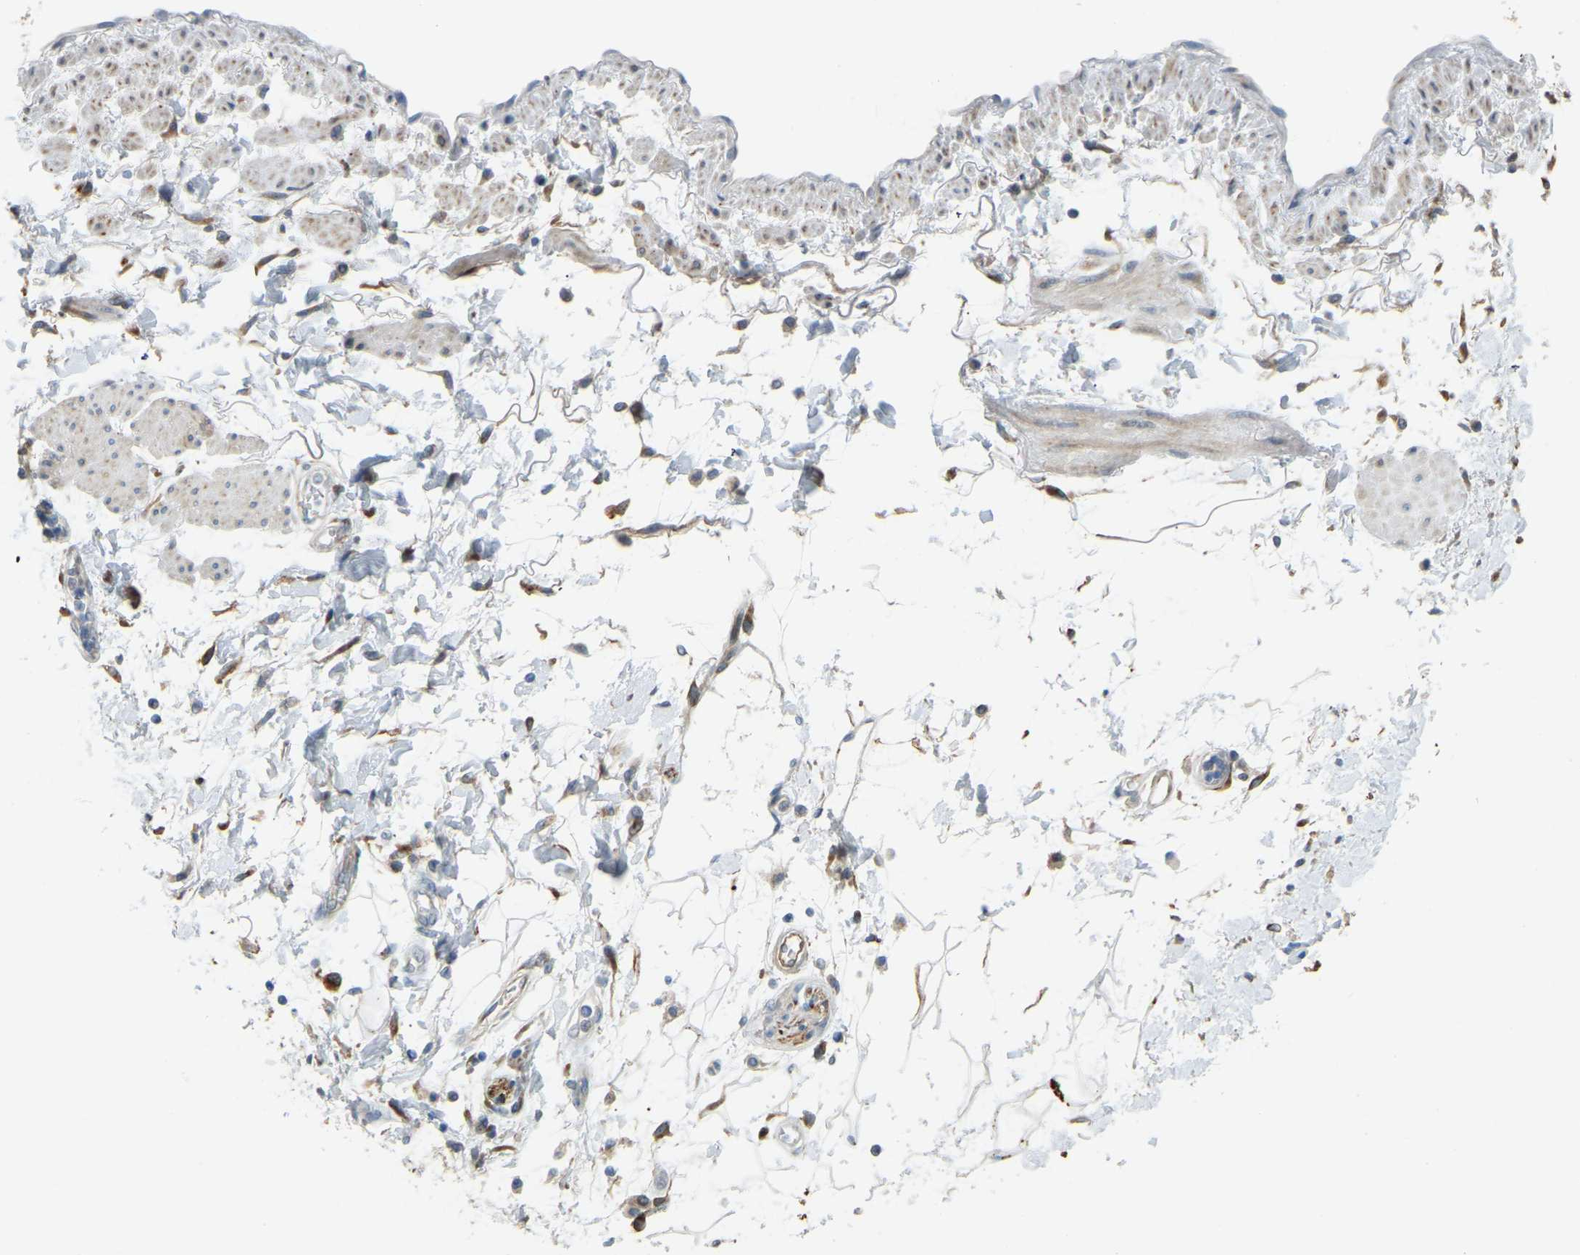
{"staining": {"intensity": "moderate", "quantity": "25%-75%", "location": "cytoplasmic/membranous"}, "tissue": "adipose tissue", "cell_type": "Adipocytes", "image_type": "normal", "snomed": [{"axis": "morphology", "description": "Normal tissue, NOS"}, {"axis": "morphology", "description": "Adenocarcinoma, NOS"}, {"axis": "topography", "description": "Duodenum"}, {"axis": "topography", "description": "Peripheral nerve tissue"}], "caption": "Approximately 25%-75% of adipocytes in unremarkable adipose tissue show moderate cytoplasmic/membranous protein staining as visualized by brown immunohistochemical staining.", "gene": "NME8", "patient": {"sex": "female", "age": 60}}